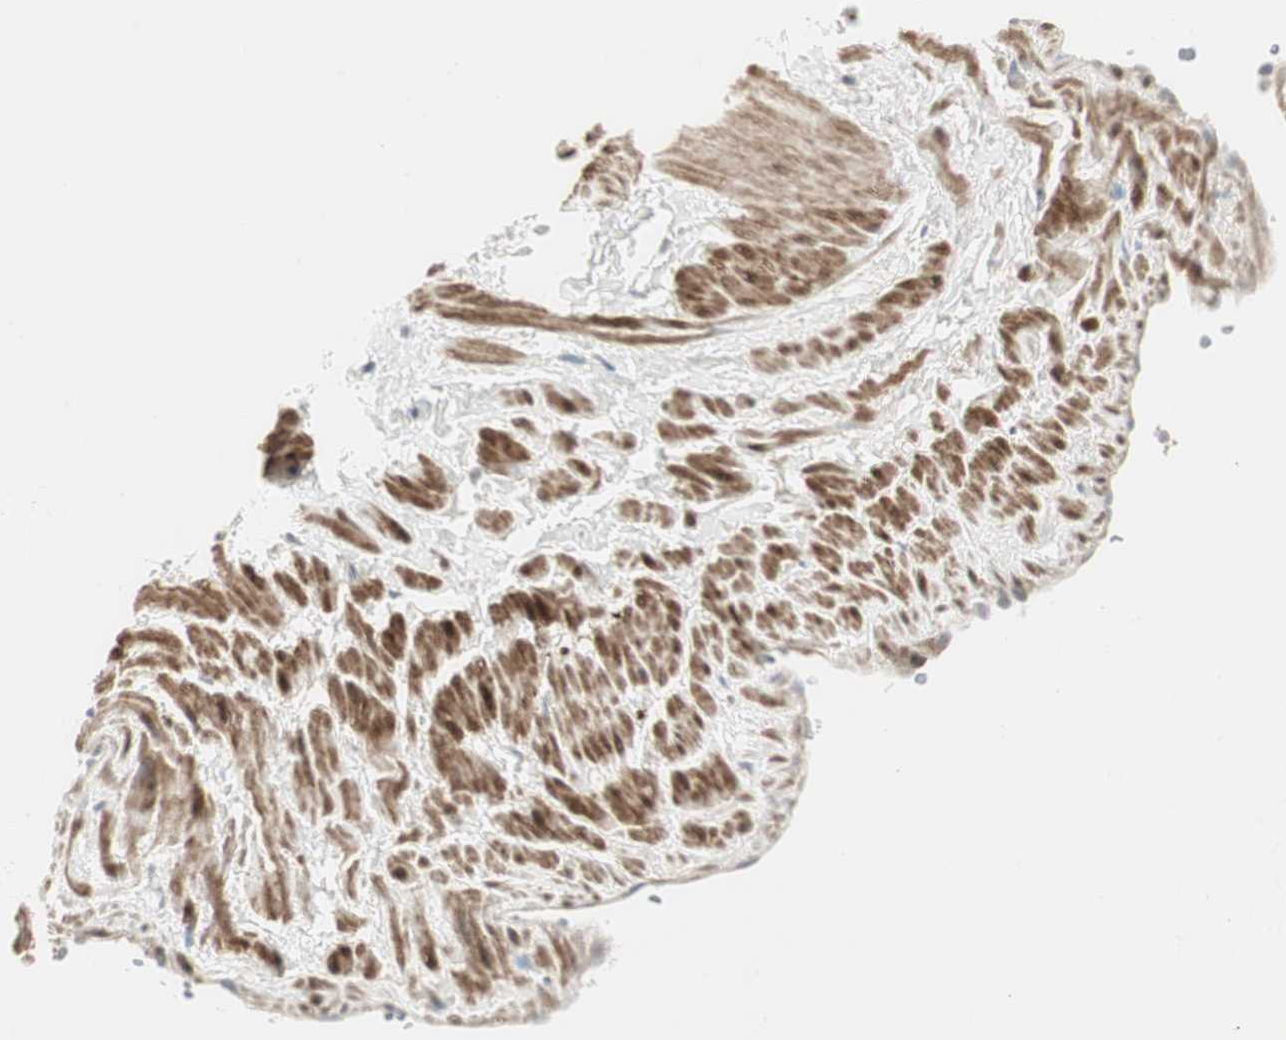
{"staining": {"intensity": "negative", "quantity": "none", "location": "none"}, "tissue": "adipose tissue", "cell_type": "Adipocytes", "image_type": "normal", "snomed": [{"axis": "morphology", "description": "Normal tissue, NOS"}, {"axis": "topography", "description": "Soft tissue"}, {"axis": "topography", "description": "Vascular tissue"}], "caption": "This is an IHC micrograph of normal adipose tissue. There is no staining in adipocytes.", "gene": "DMPK", "patient": {"sex": "female", "age": 35}}